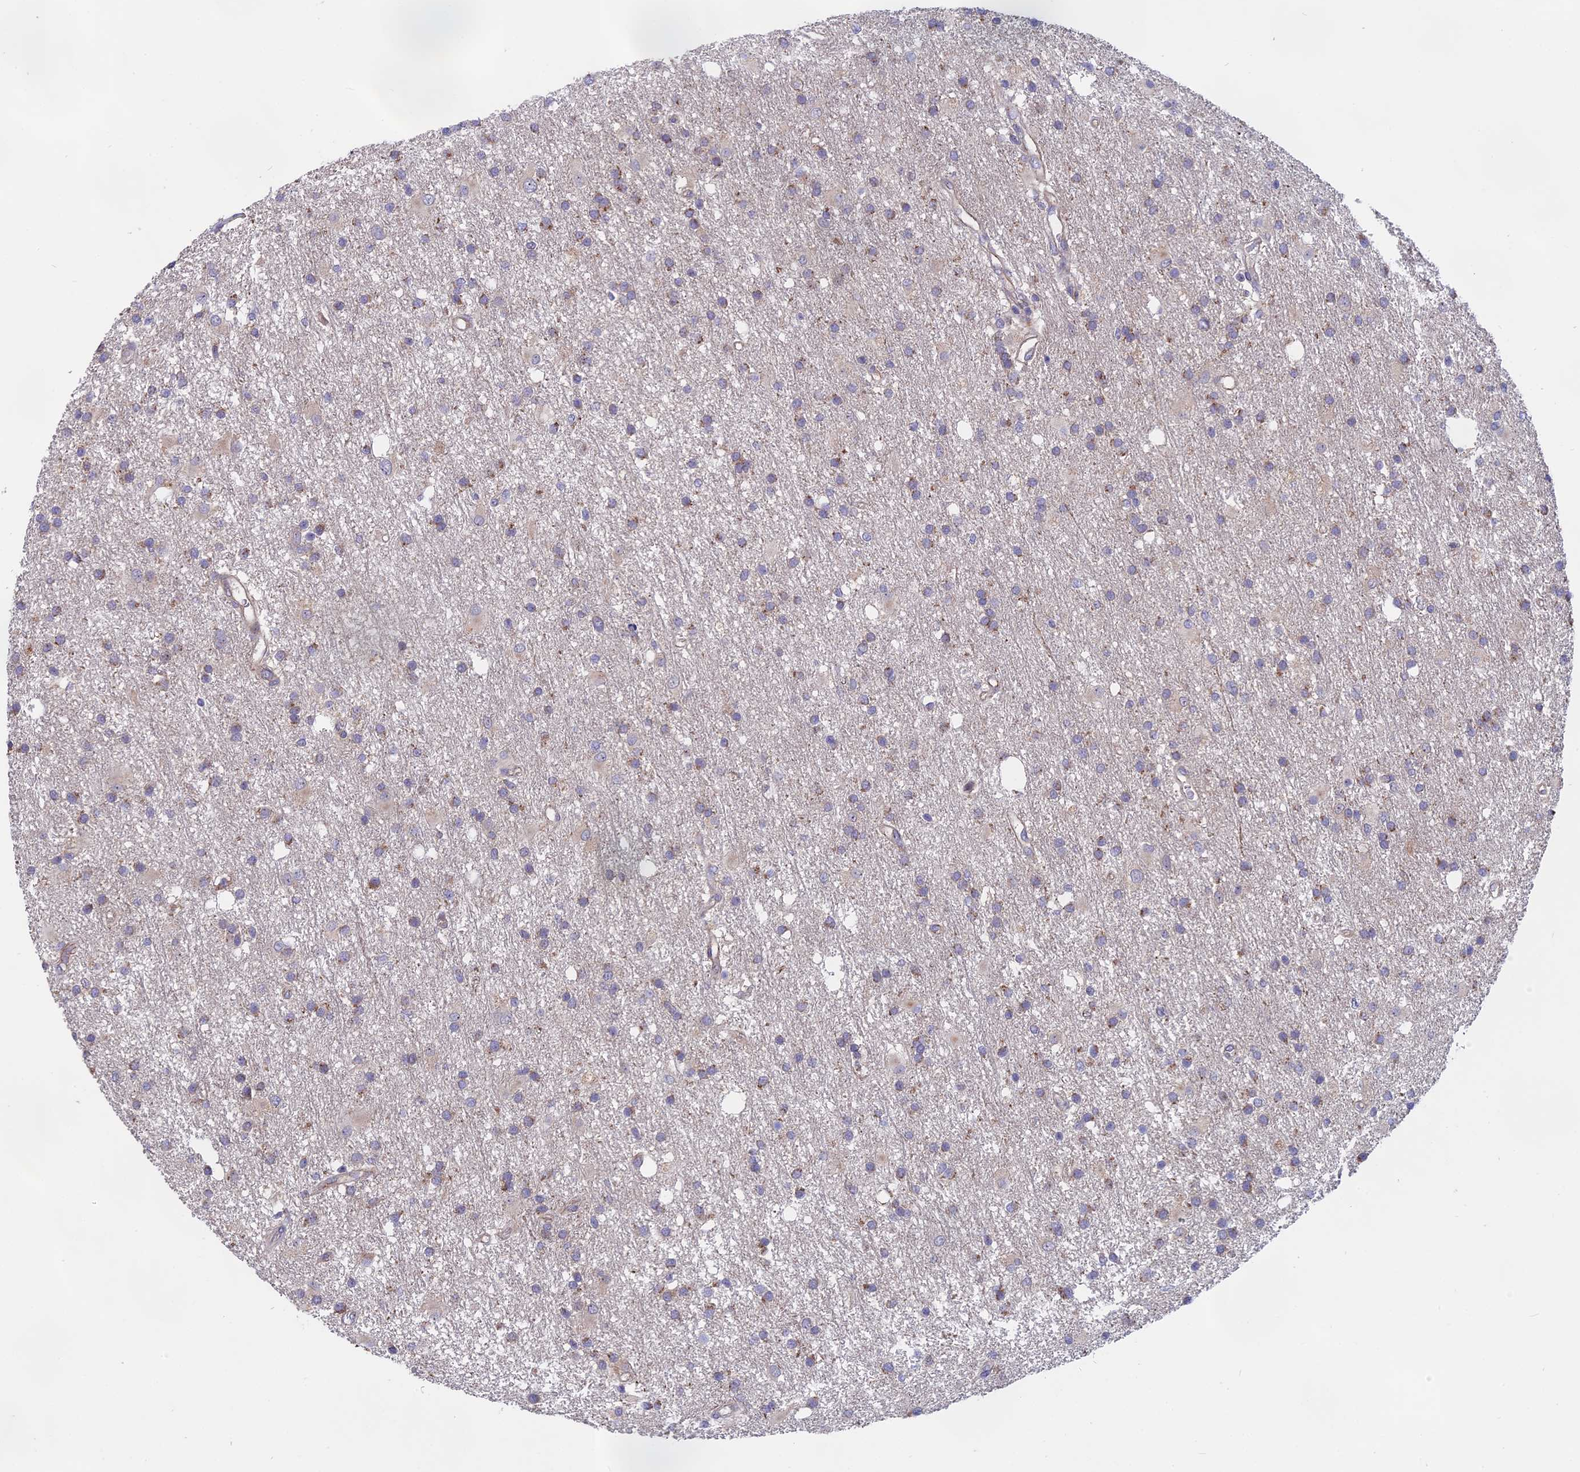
{"staining": {"intensity": "weak", "quantity": "<25%", "location": "cytoplasmic/membranous"}, "tissue": "glioma", "cell_type": "Tumor cells", "image_type": "cancer", "snomed": [{"axis": "morphology", "description": "Glioma, malignant, High grade"}, {"axis": "topography", "description": "Brain"}], "caption": "Immunohistochemistry of human malignant glioma (high-grade) demonstrates no expression in tumor cells.", "gene": "TENT4B", "patient": {"sex": "male", "age": 77}}